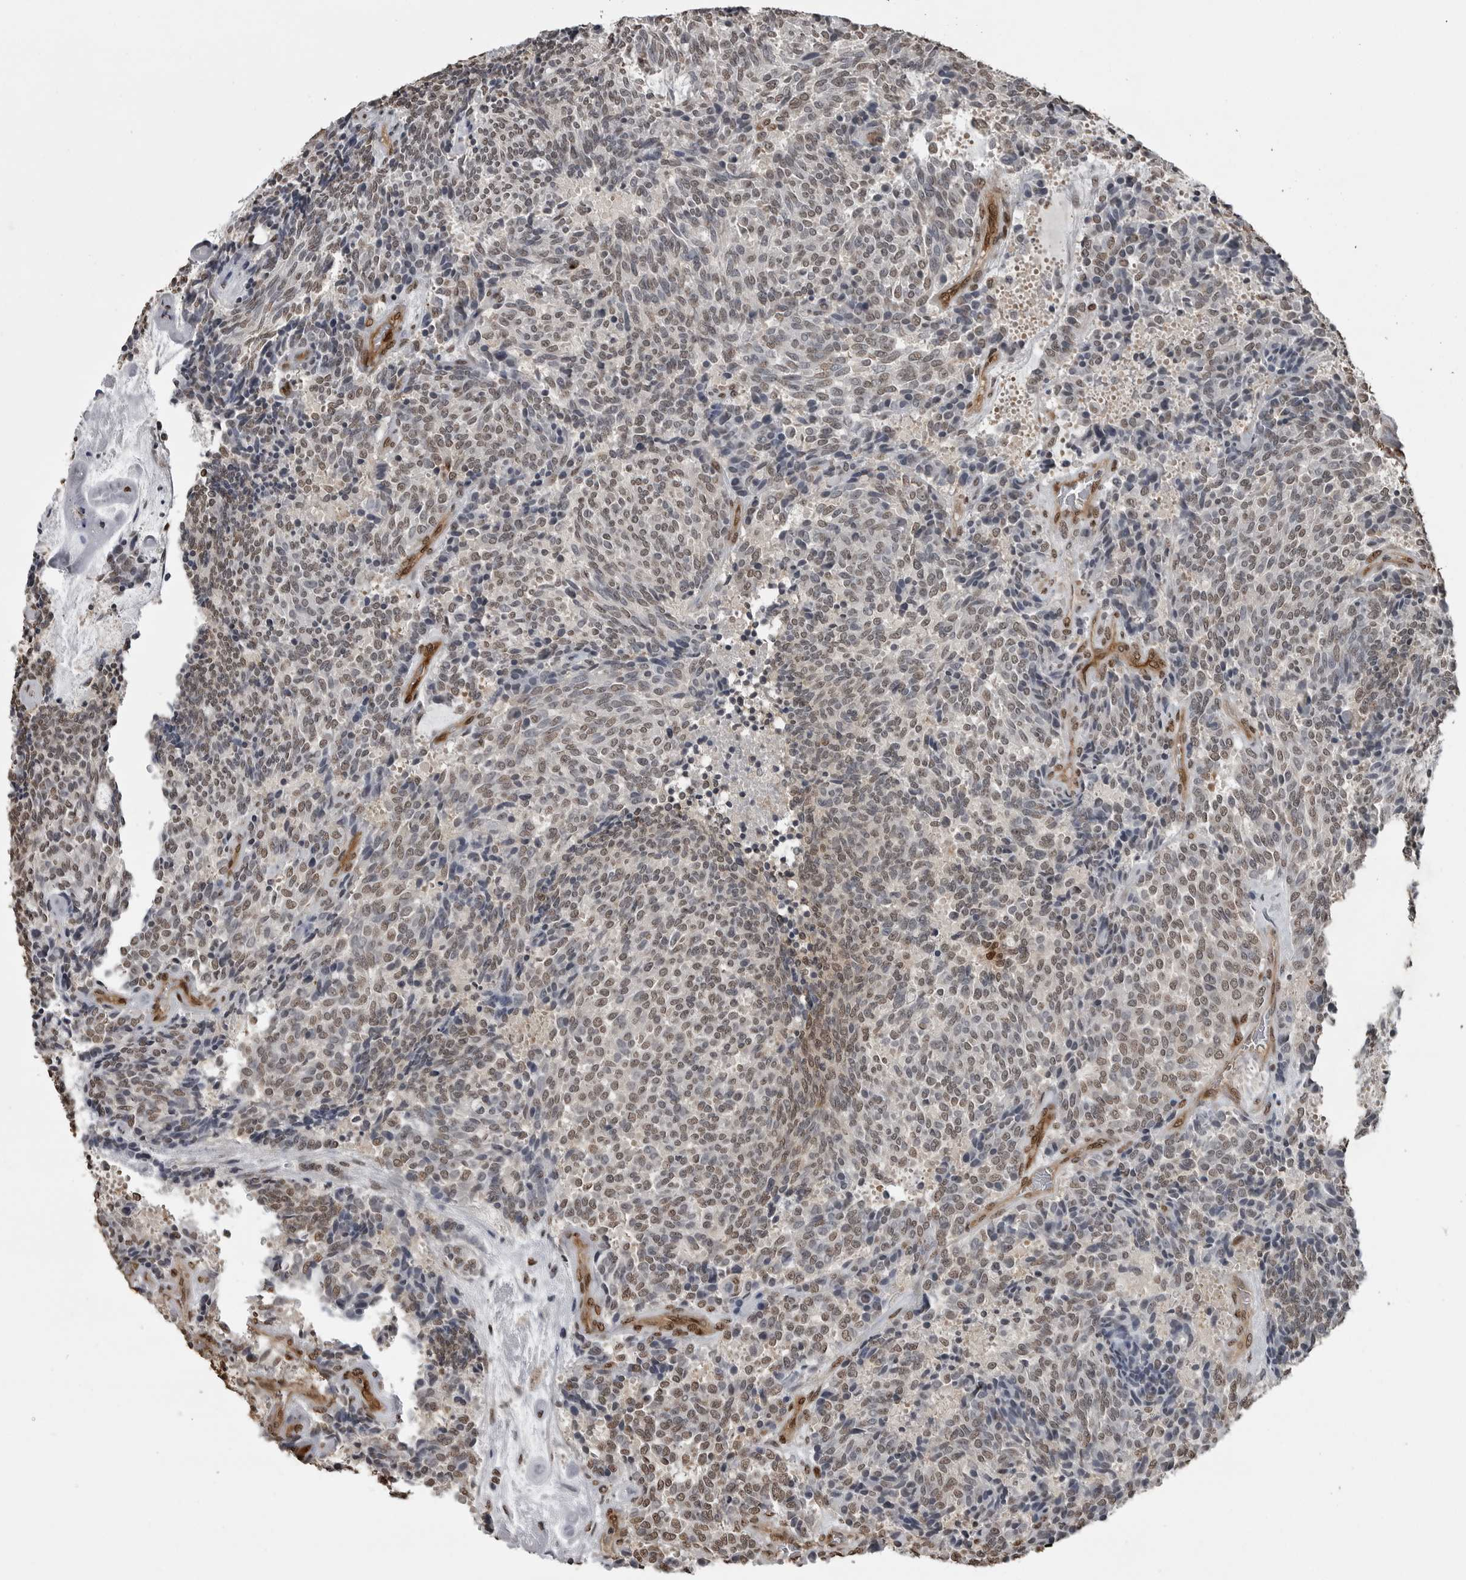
{"staining": {"intensity": "weak", "quantity": ">75%", "location": "nuclear"}, "tissue": "carcinoid", "cell_type": "Tumor cells", "image_type": "cancer", "snomed": [{"axis": "morphology", "description": "Carcinoid, malignant, NOS"}, {"axis": "topography", "description": "Pancreas"}], "caption": "High-magnification brightfield microscopy of malignant carcinoid stained with DAB (brown) and counterstained with hematoxylin (blue). tumor cells exhibit weak nuclear positivity is present in approximately>75% of cells.", "gene": "SMAD2", "patient": {"sex": "female", "age": 54}}